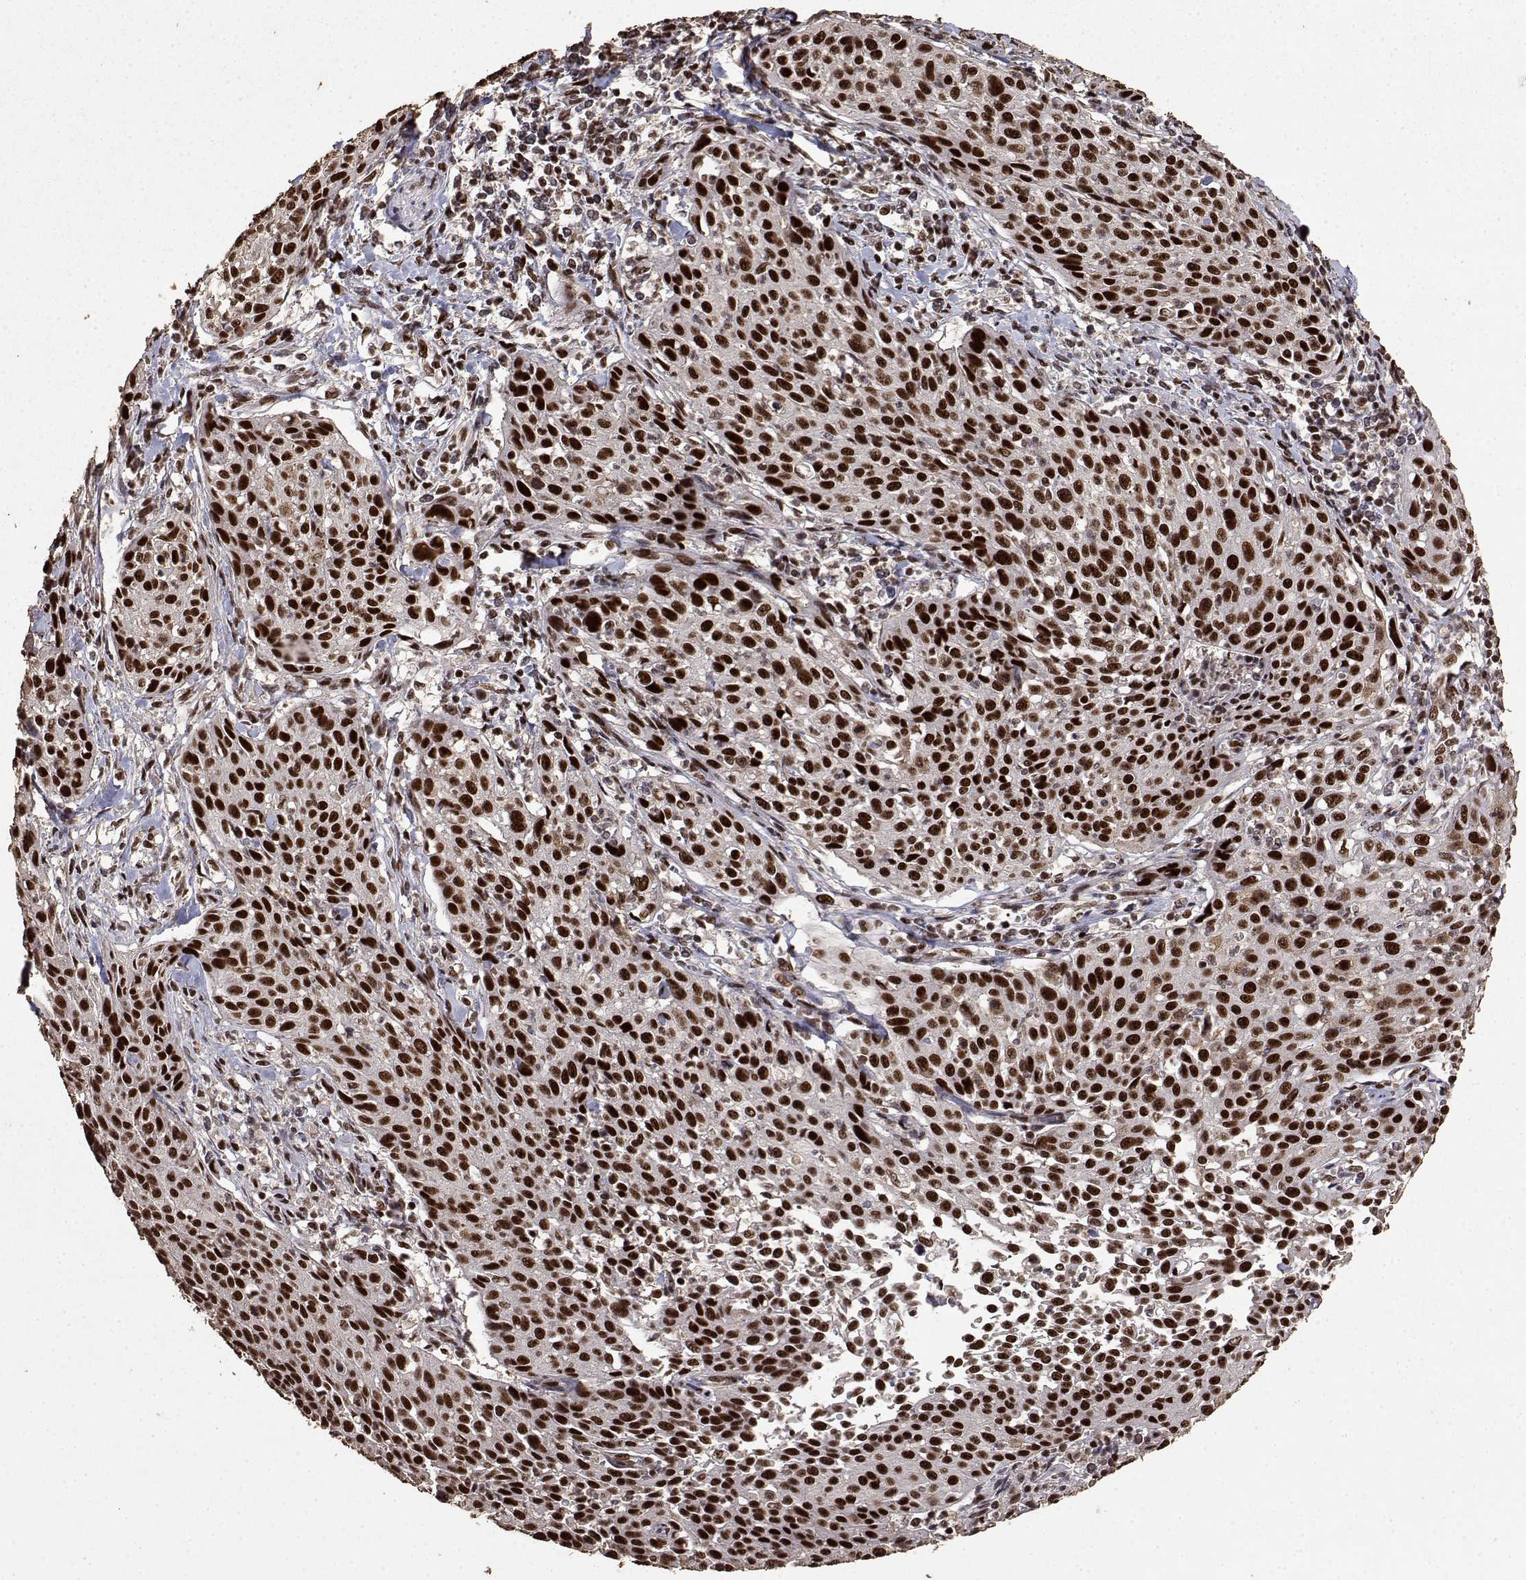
{"staining": {"intensity": "strong", "quantity": ">75%", "location": "nuclear"}, "tissue": "cervical cancer", "cell_type": "Tumor cells", "image_type": "cancer", "snomed": [{"axis": "morphology", "description": "Squamous cell carcinoma, NOS"}, {"axis": "topography", "description": "Cervix"}], "caption": "An image showing strong nuclear staining in approximately >75% of tumor cells in cervical cancer, as visualized by brown immunohistochemical staining.", "gene": "TOE1", "patient": {"sex": "female", "age": 26}}